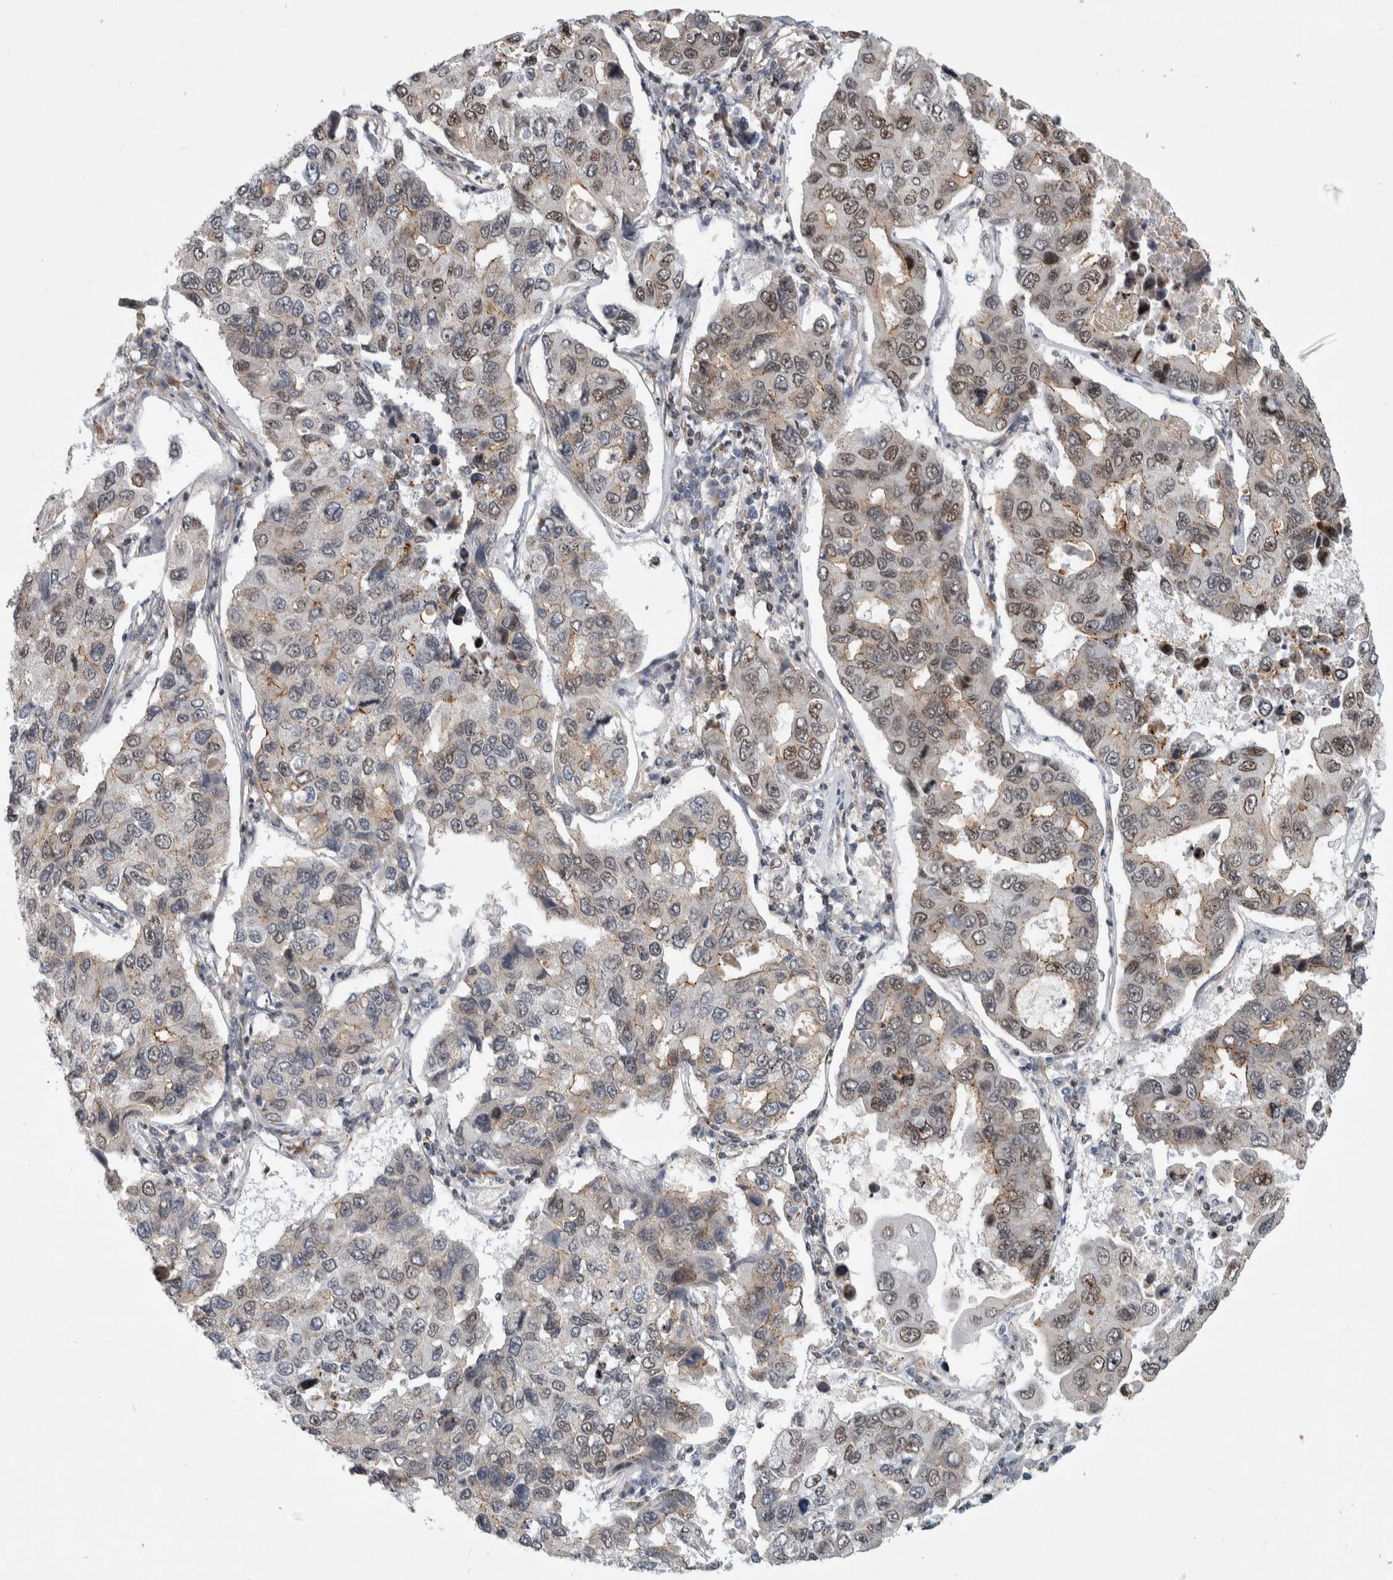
{"staining": {"intensity": "weak", "quantity": "25%-75%", "location": "cytoplasmic/membranous"}, "tissue": "lung cancer", "cell_type": "Tumor cells", "image_type": "cancer", "snomed": [{"axis": "morphology", "description": "Adenocarcinoma, NOS"}, {"axis": "topography", "description": "Lung"}], "caption": "Weak cytoplasmic/membranous staining for a protein is identified in about 25%-75% of tumor cells of lung adenocarcinoma using immunohistochemistry (IHC).", "gene": "MSL1", "patient": {"sex": "male", "age": 64}}